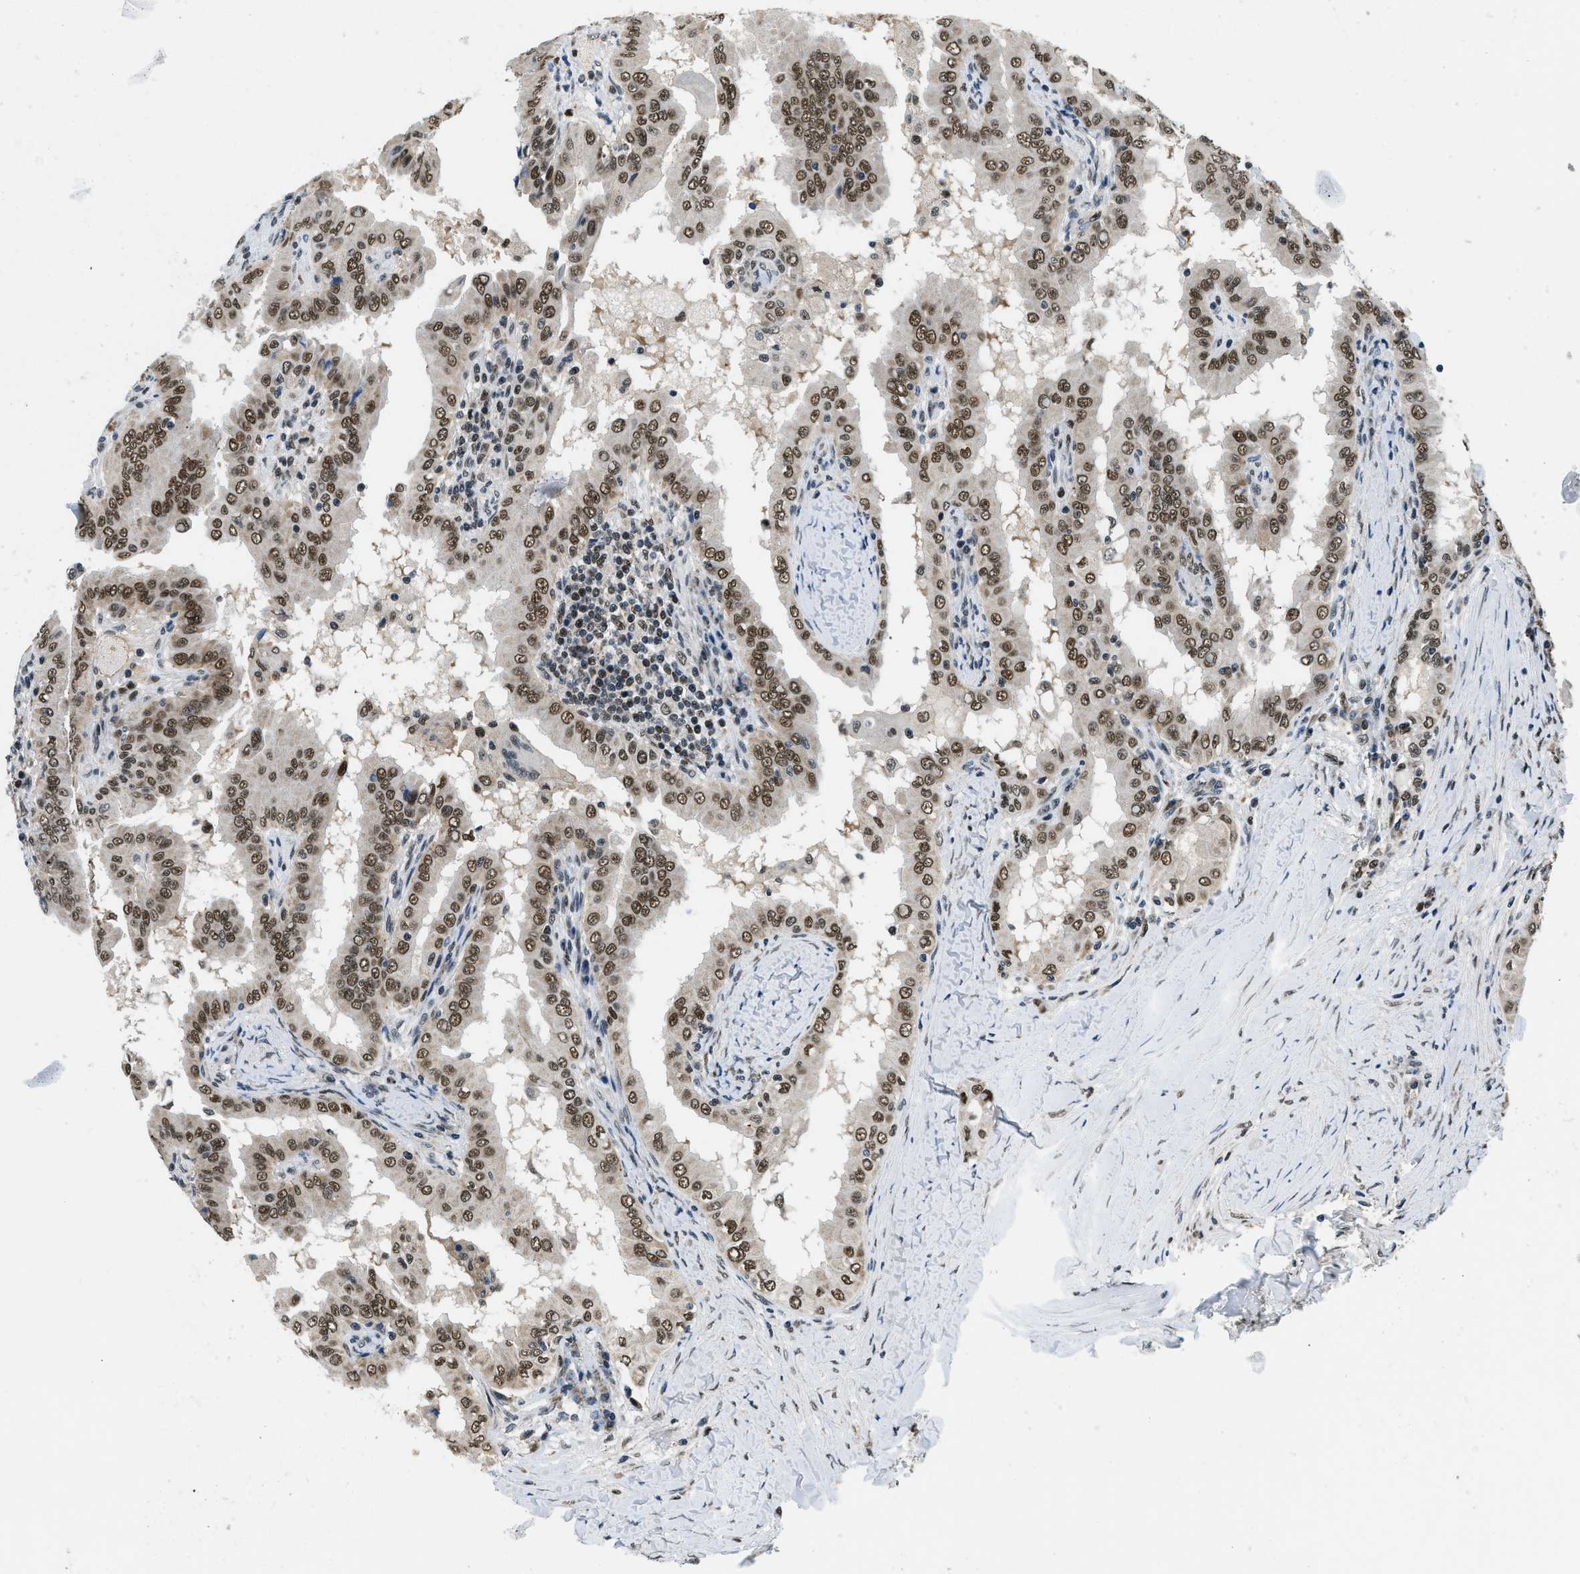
{"staining": {"intensity": "moderate", "quantity": ">75%", "location": "nuclear"}, "tissue": "thyroid cancer", "cell_type": "Tumor cells", "image_type": "cancer", "snomed": [{"axis": "morphology", "description": "Papillary adenocarcinoma, NOS"}, {"axis": "topography", "description": "Thyroid gland"}], "caption": "Immunohistochemistry (IHC) photomicrograph of neoplastic tissue: human thyroid cancer stained using immunohistochemistry shows medium levels of moderate protein expression localized specifically in the nuclear of tumor cells, appearing as a nuclear brown color.", "gene": "KDM3B", "patient": {"sex": "male", "age": 33}}